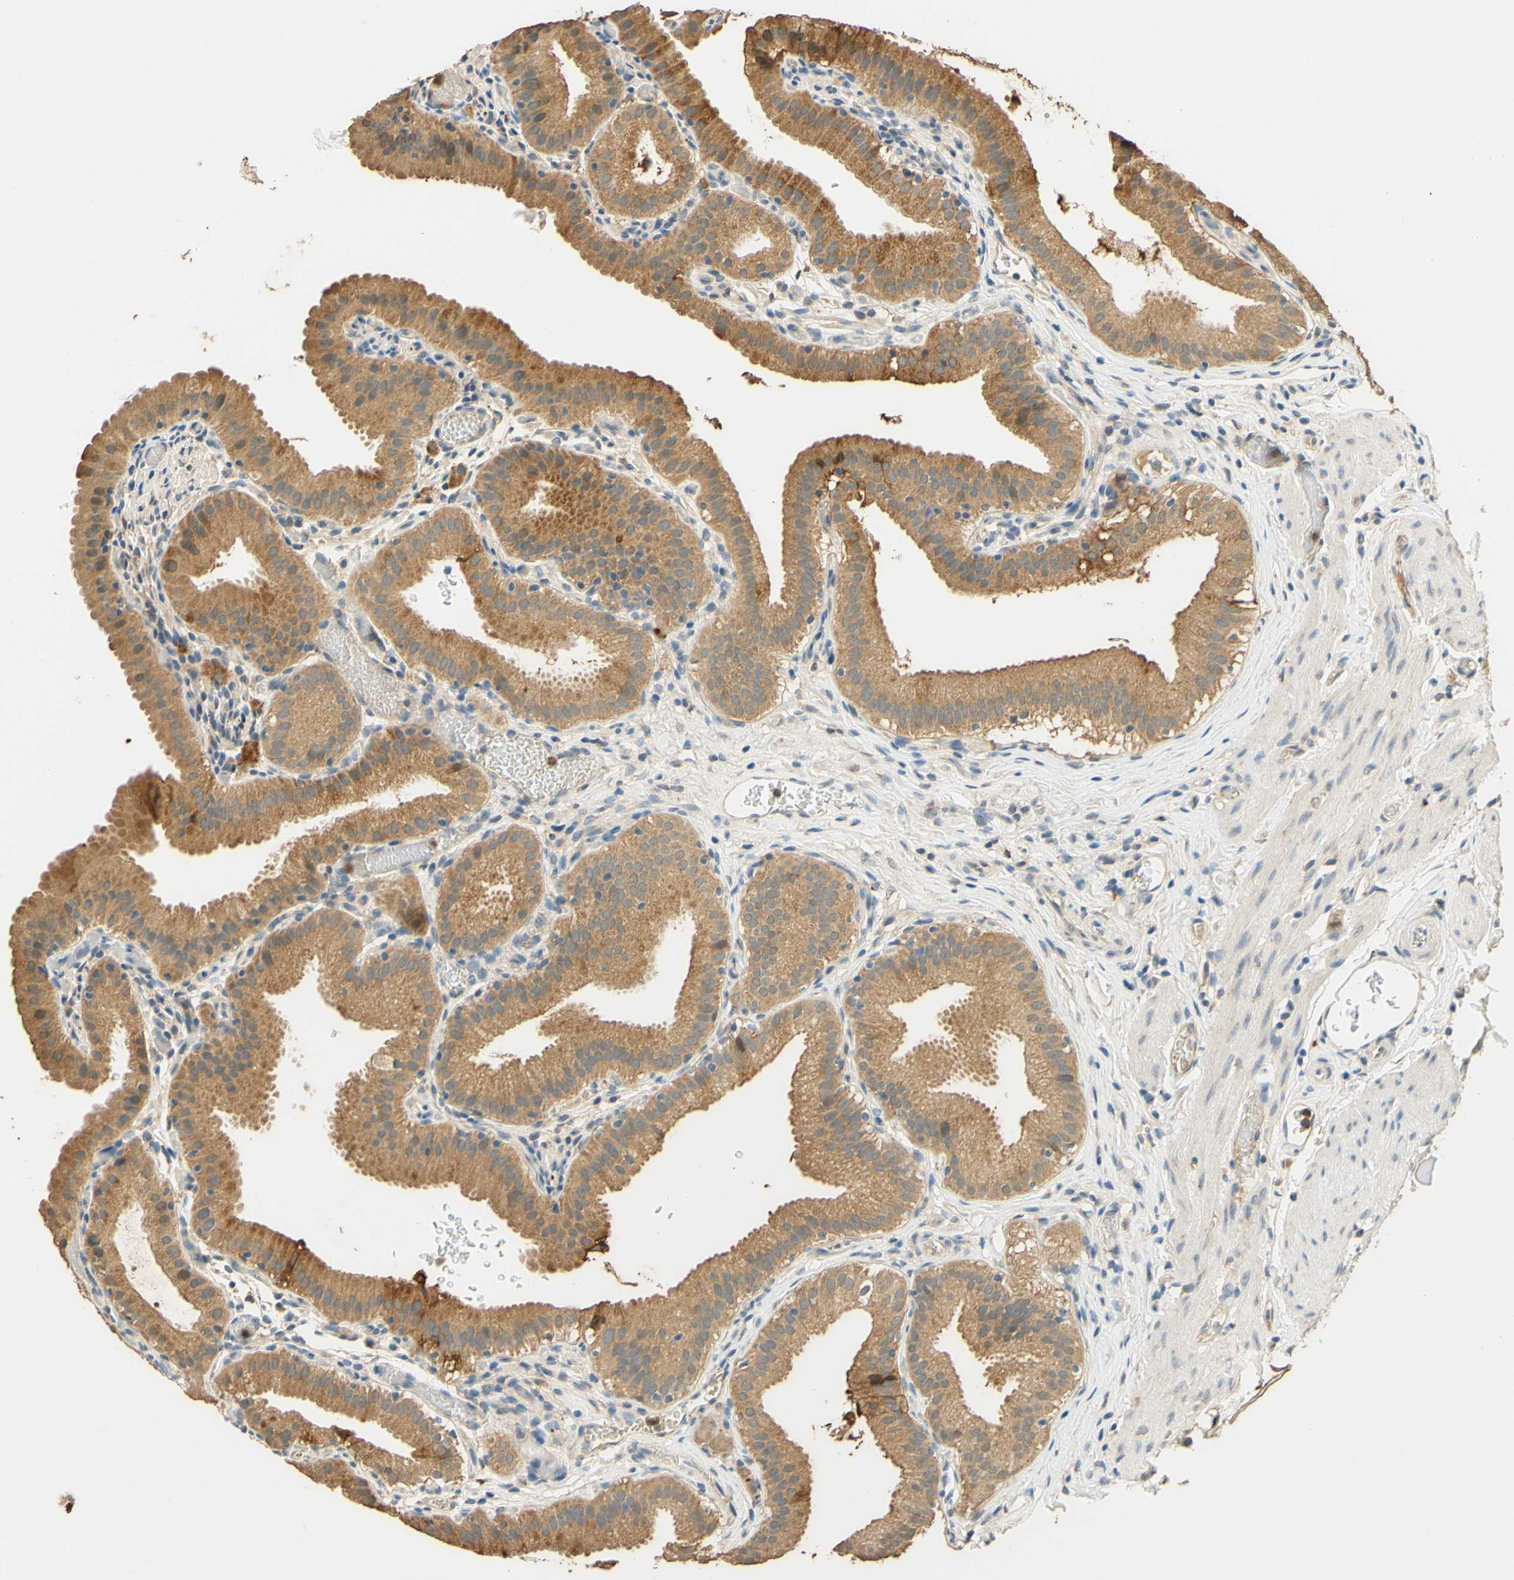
{"staining": {"intensity": "moderate", "quantity": ">75%", "location": "cytoplasmic/membranous"}, "tissue": "gallbladder", "cell_type": "Glandular cells", "image_type": "normal", "snomed": [{"axis": "morphology", "description": "Normal tissue, NOS"}, {"axis": "topography", "description": "Gallbladder"}], "caption": "An immunohistochemistry (IHC) histopathology image of unremarkable tissue is shown. Protein staining in brown labels moderate cytoplasmic/membranous positivity in gallbladder within glandular cells.", "gene": "ENTREP2", "patient": {"sex": "male", "age": 54}}